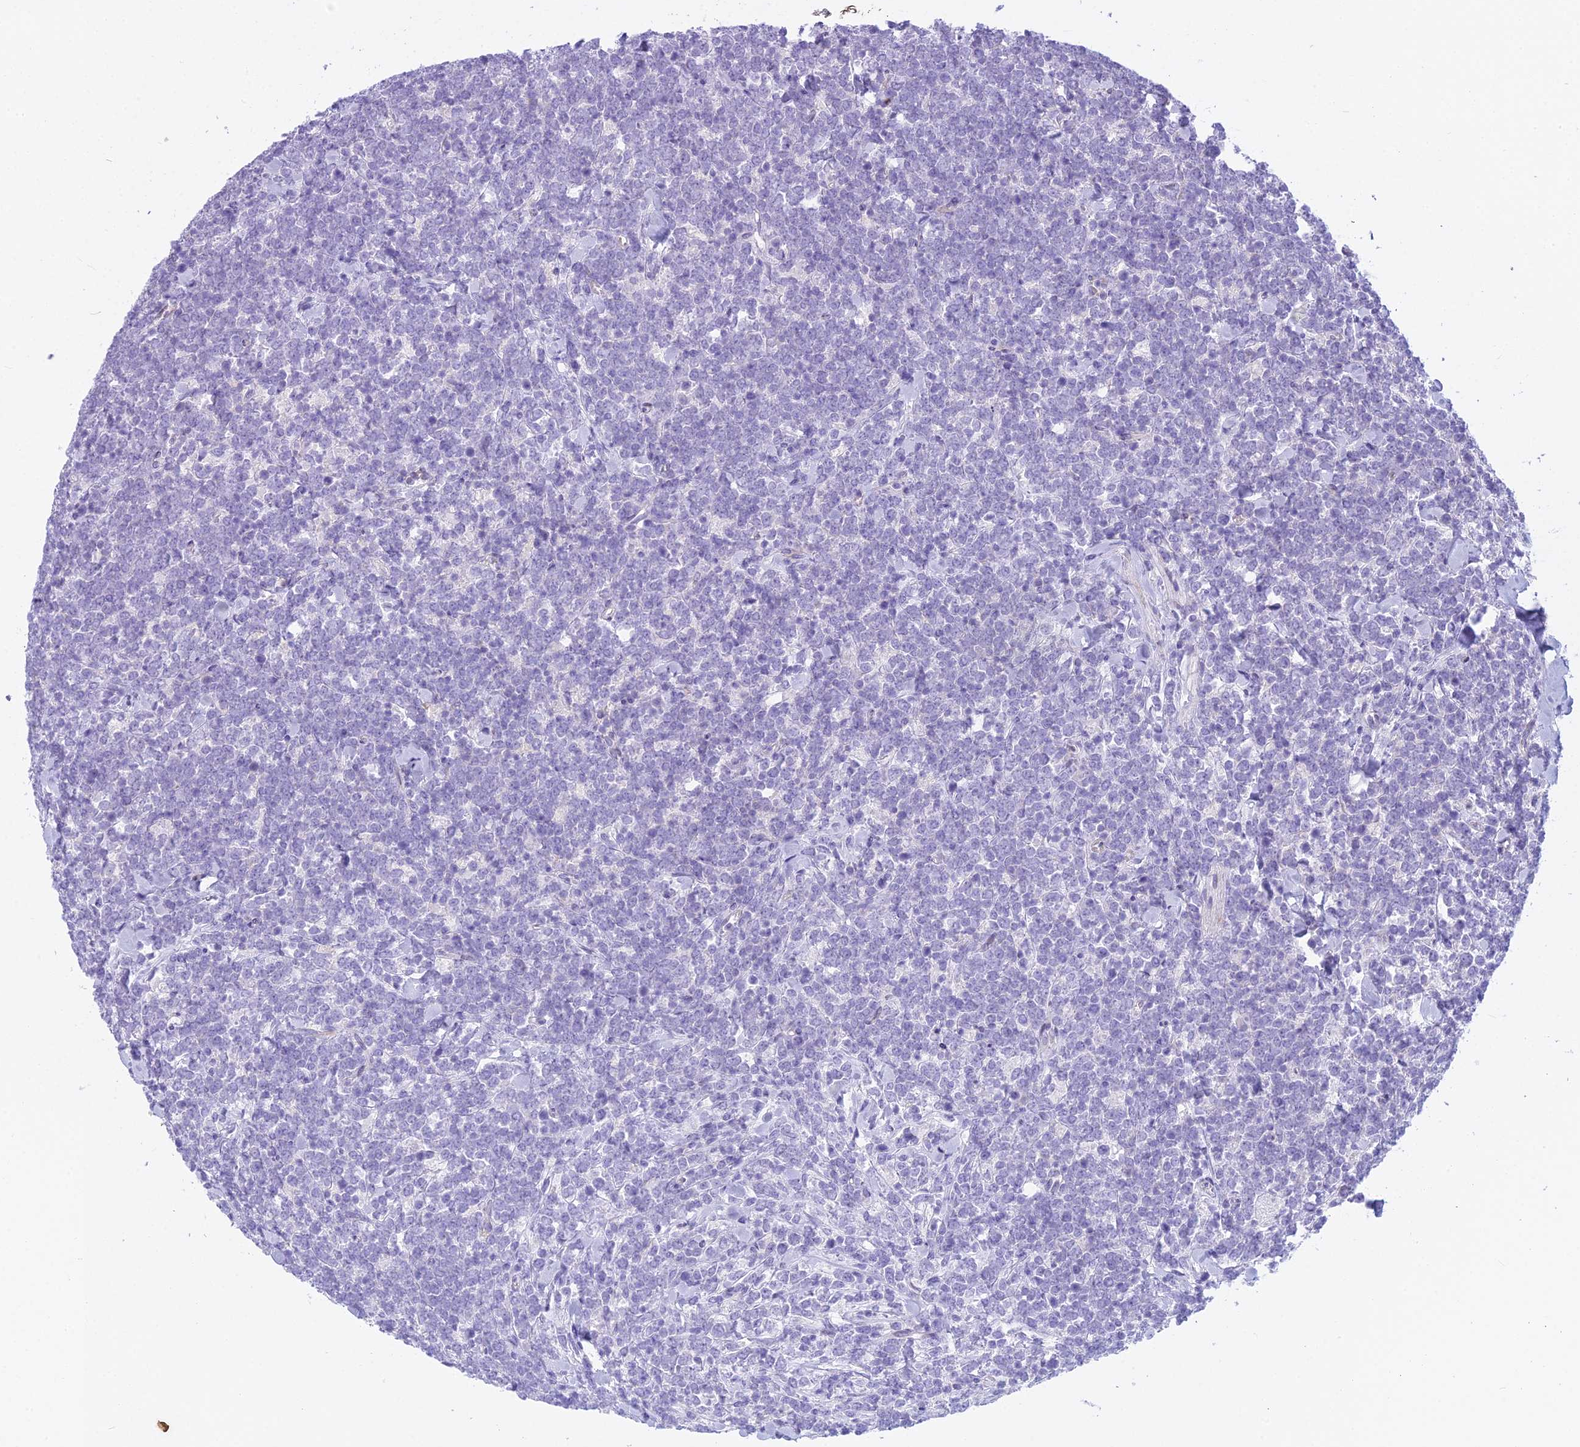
{"staining": {"intensity": "negative", "quantity": "none", "location": "none"}, "tissue": "lymphoma", "cell_type": "Tumor cells", "image_type": "cancer", "snomed": [{"axis": "morphology", "description": "Malignant lymphoma, non-Hodgkin's type, High grade"}, {"axis": "topography", "description": "Small intestine"}], "caption": "The immunohistochemistry (IHC) micrograph has no significant staining in tumor cells of malignant lymphoma, non-Hodgkin's type (high-grade) tissue.", "gene": "PCDHB14", "patient": {"sex": "male", "age": 8}}